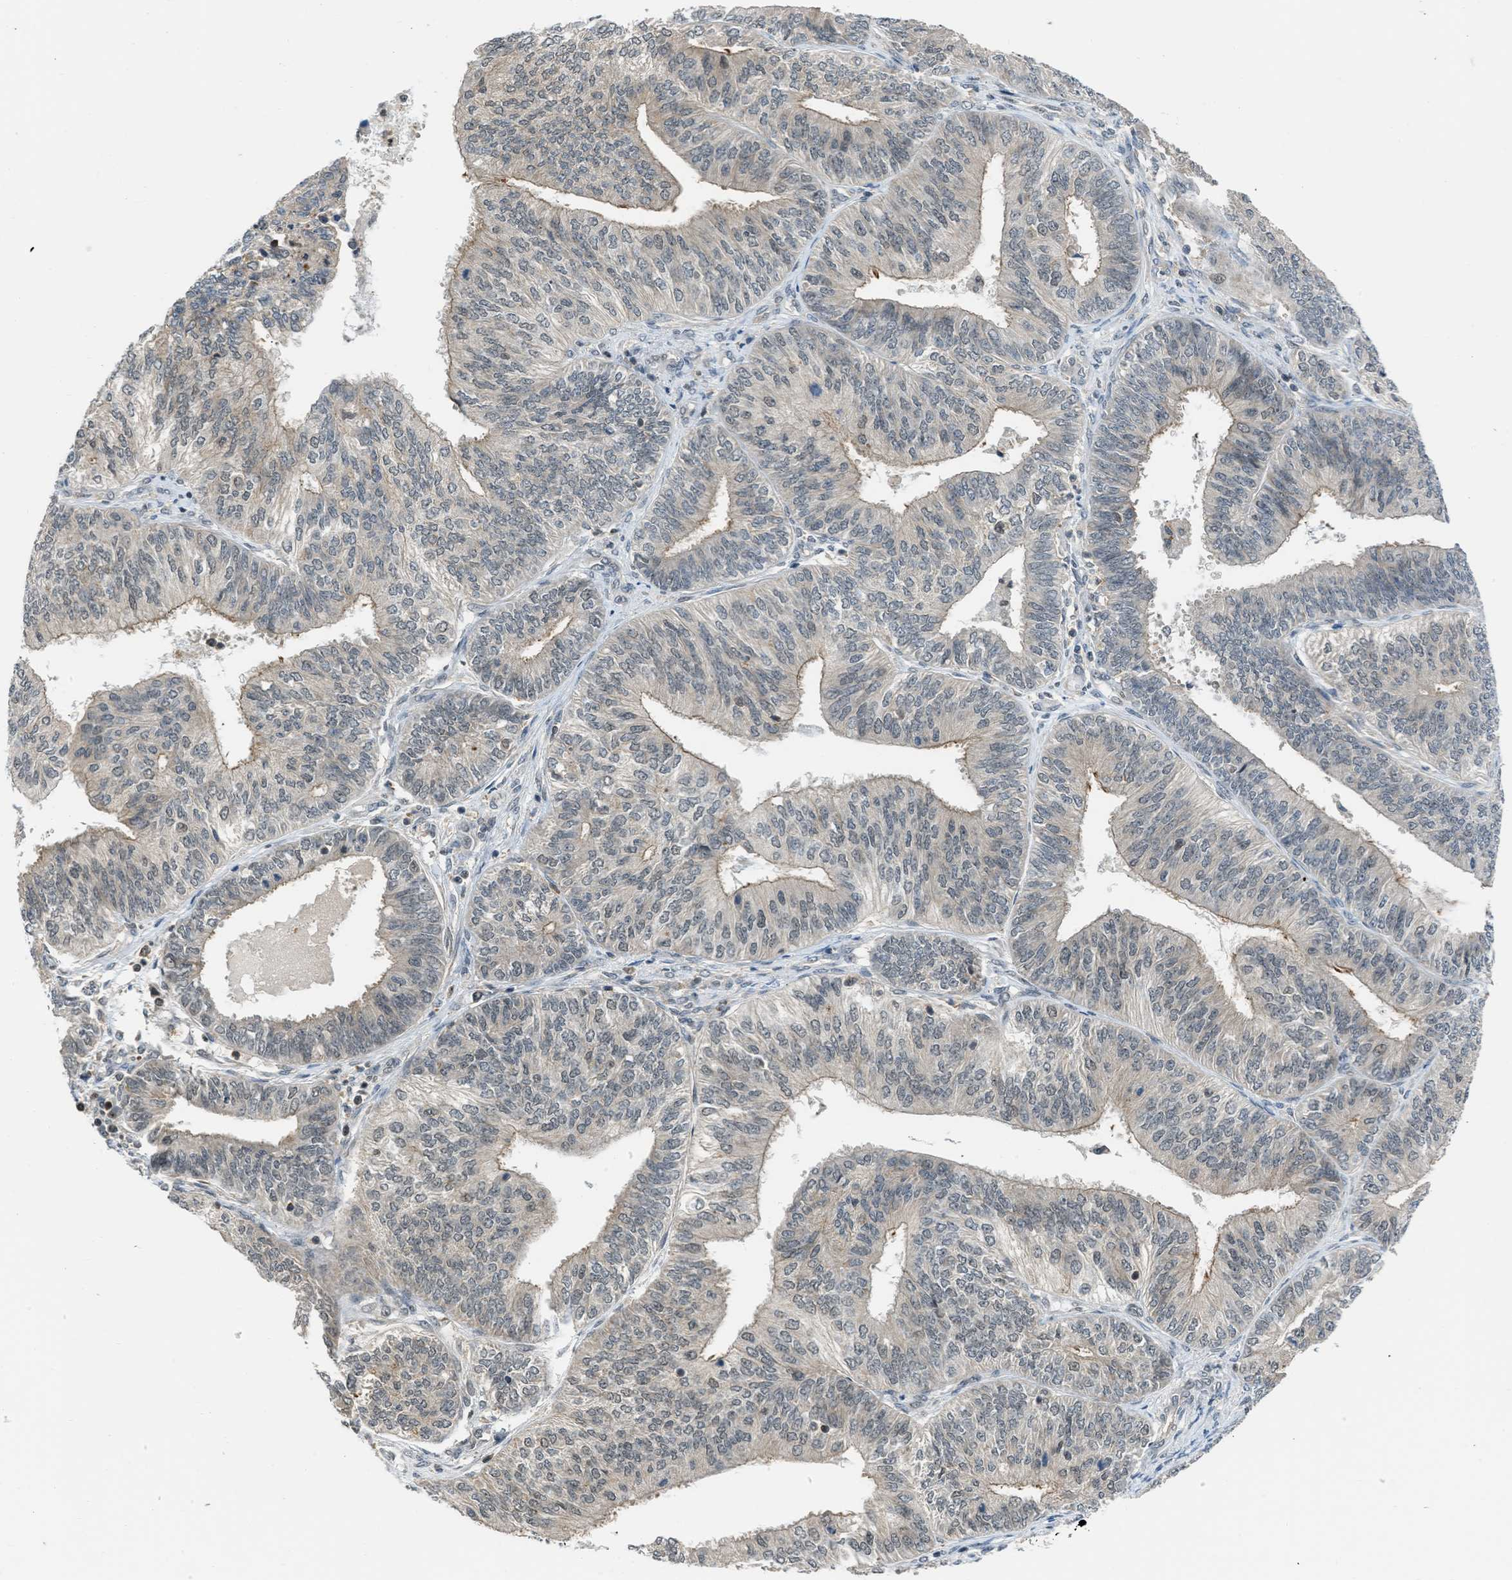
{"staining": {"intensity": "weak", "quantity": "<25%", "location": "cytoplasmic/membranous"}, "tissue": "endometrial cancer", "cell_type": "Tumor cells", "image_type": "cancer", "snomed": [{"axis": "morphology", "description": "Adenocarcinoma, NOS"}, {"axis": "topography", "description": "Endometrium"}], "caption": "A photomicrograph of human endometrial cancer is negative for staining in tumor cells. (DAB immunohistochemistry with hematoxylin counter stain).", "gene": "TTBK2", "patient": {"sex": "female", "age": 58}}